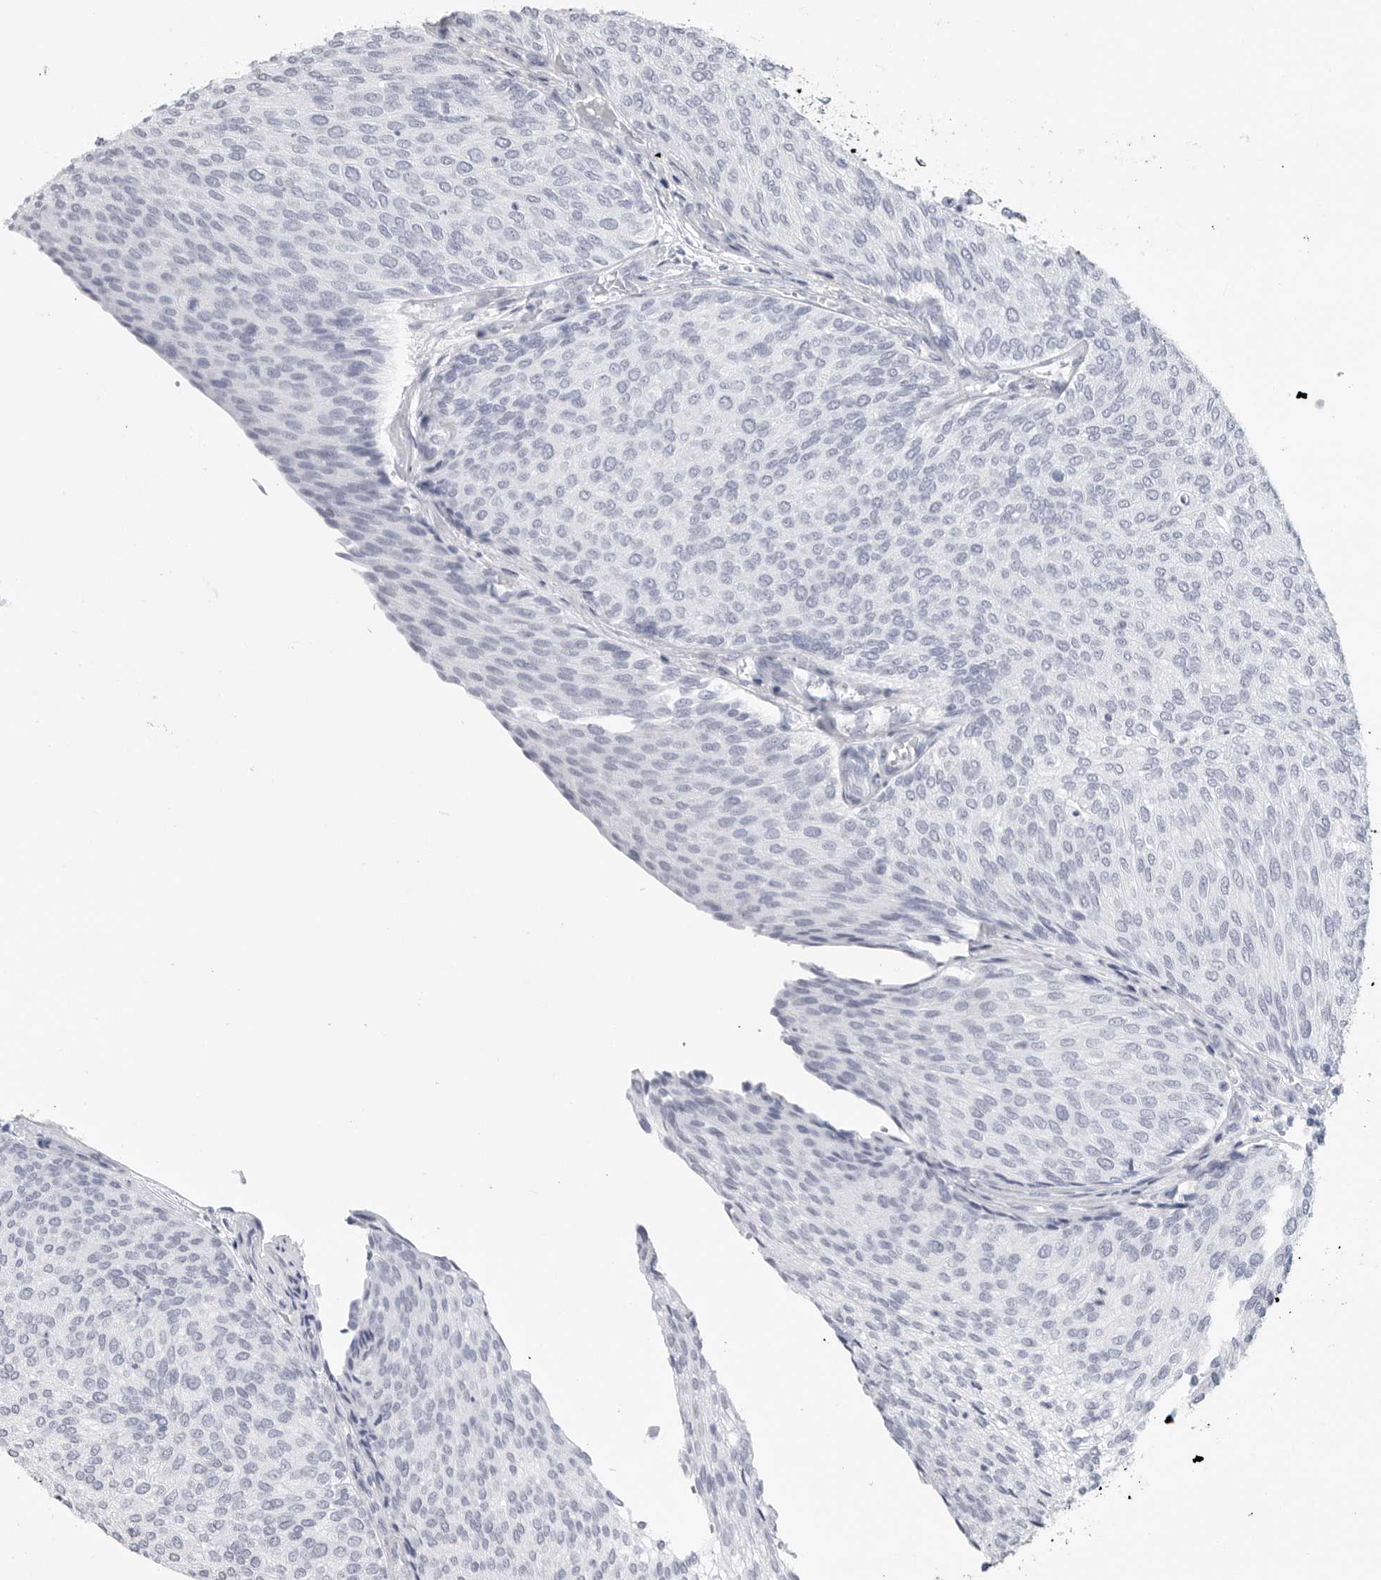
{"staining": {"intensity": "negative", "quantity": "none", "location": "none"}, "tissue": "urothelial cancer", "cell_type": "Tumor cells", "image_type": "cancer", "snomed": [{"axis": "morphology", "description": "Urothelial carcinoma, Low grade"}, {"axis": "topography", "description": "Urinary bladder"}], "caption": "DAB immunohistochemical staining of urothelial cancer shows no significant positivity in tumor cells.", "gene": "CSH1", "patient": {"sex": "female", "age": 79}}